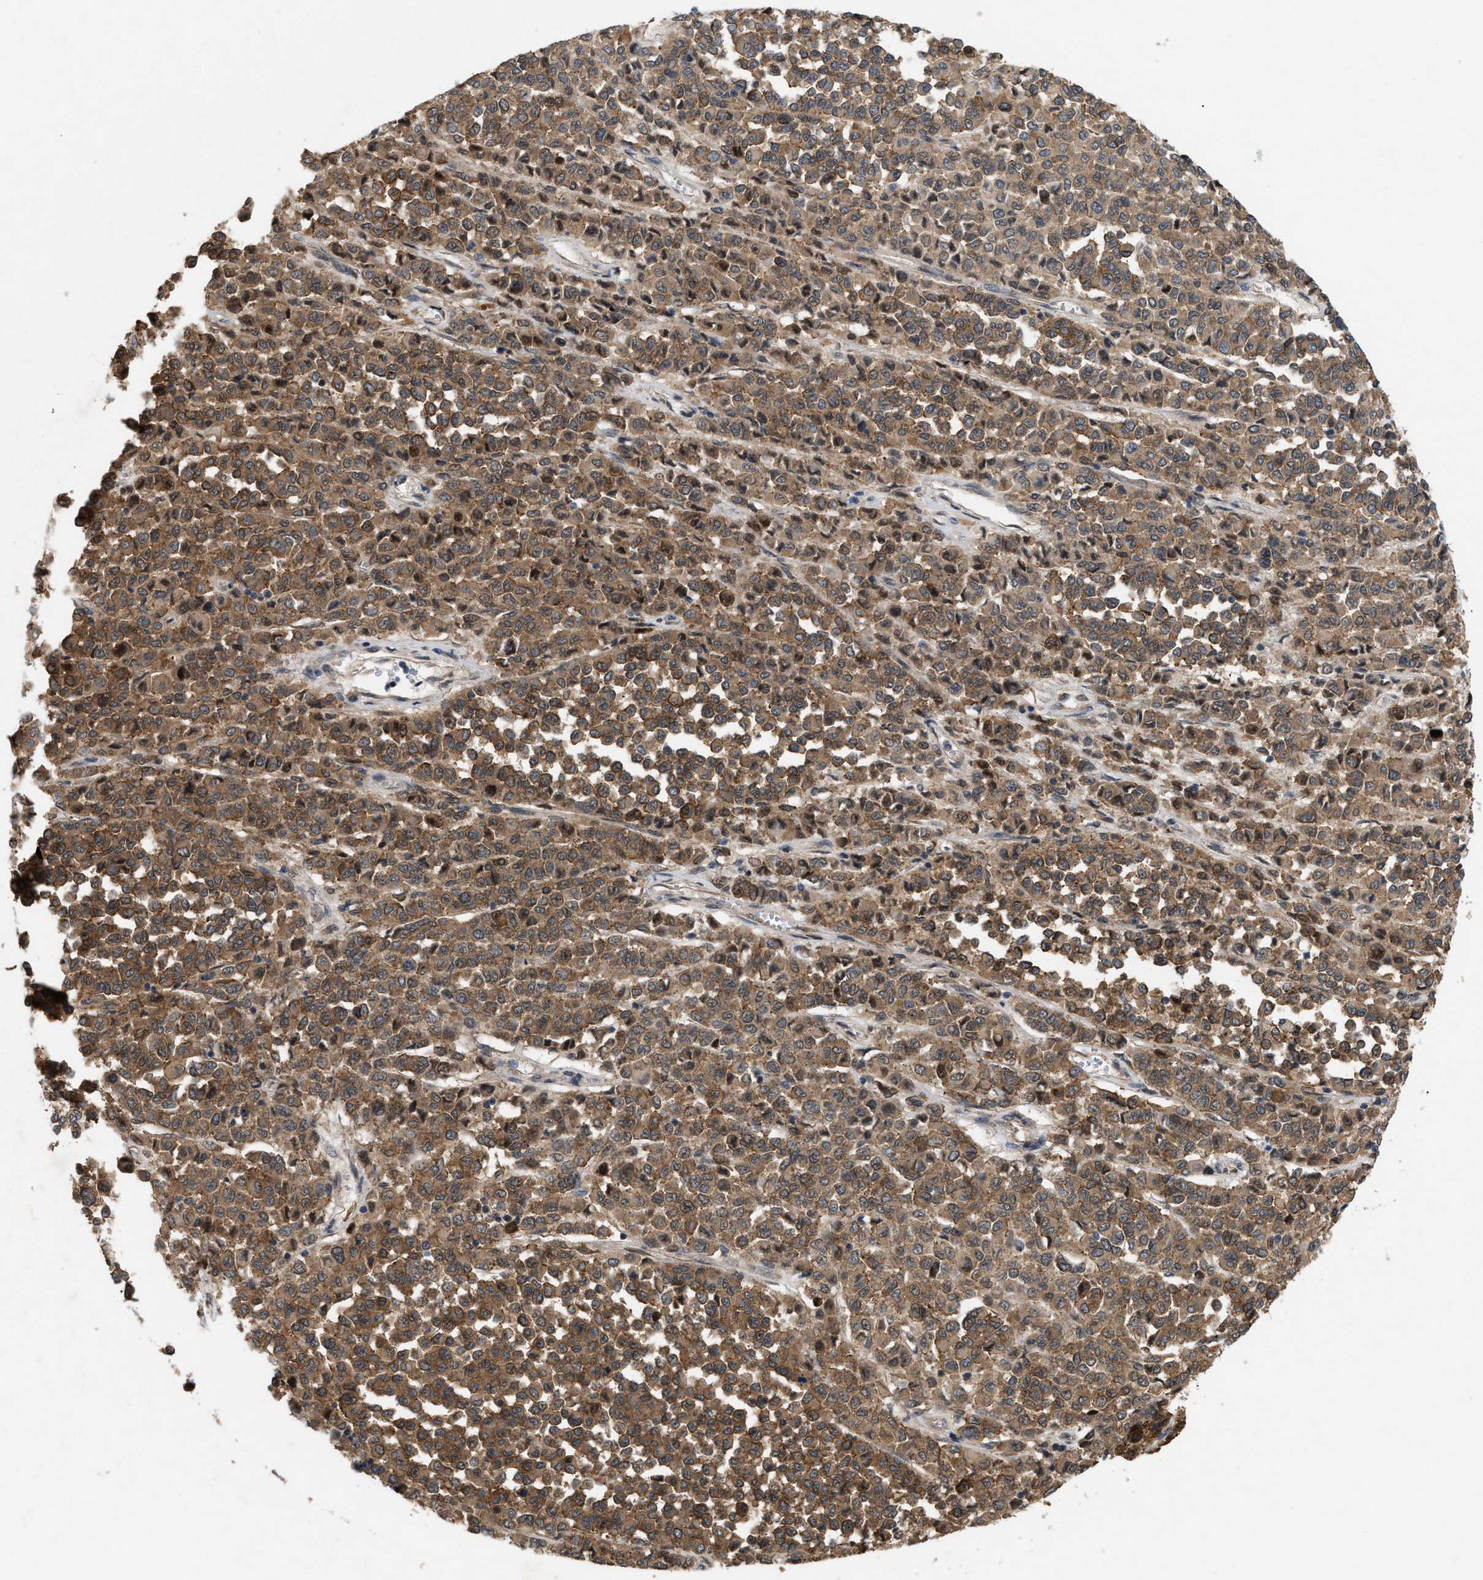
{"staining": {"intensity": "moderate", "quantity": ">75%", "location": "cytoplasmic/membranous"}, "tissue": "melanoma", "cell_type": "Tumor cells", "image_type": "cancer", "snomed": [{"axis": "morphology", "description": "Malignant melanoma, Metastatic site"}, {"axis": "topography", "description": "Pancreas"}], "caption": "Immunohistochemical staining of melanoma displays medium levels of moderate cytoplasmic/membranous protein positivity in about >75% of tumor cells. The staining was performed using DAB to visualize the protein expression in brown, while the nuclei were stained in blue with hematoxylin (Magnification: 20x).", "gene": "MFSD6", "patient": {"sex": "female", "age": 30}}